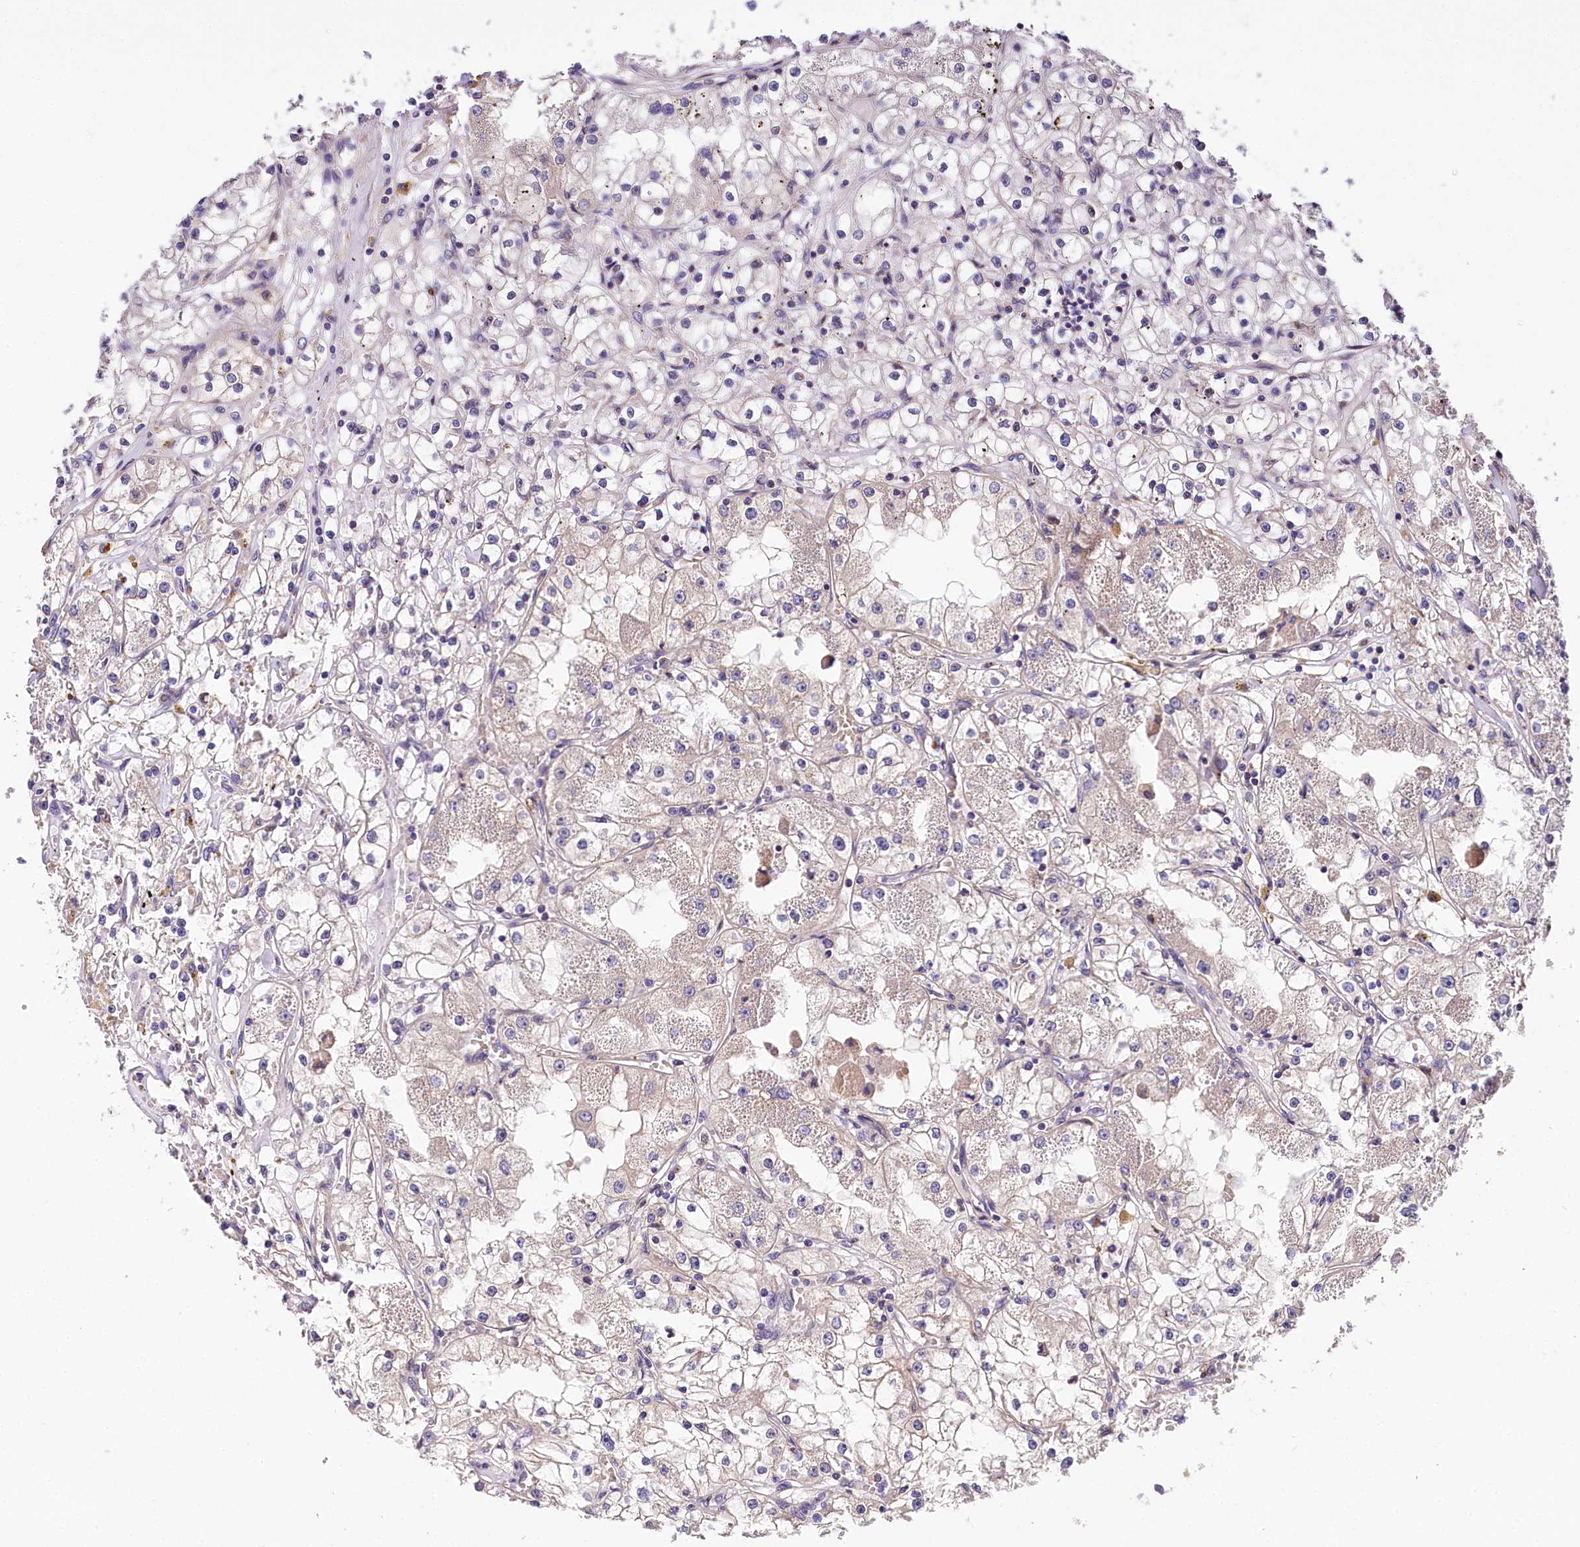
{"staining": {"intensity": "weak", "quantity": "<25%", "location": "cytoplasmic/membranous"}, "tissue": "renal cancer", "cell_type": "Tumor cells", "image_type": "cancer", "snomed": [{"axis": "morphology", "description": "Adenocarcinoma, NOS"}, {"axis": "topography", "description": "Kidney"}], "caption": "Renal adenocarcinoma was stained to show a protein in brown. There is no significant expression in tumor cells.", "gene": "SUPV3L1", "patient": {"sex": "male", "age": 56}}